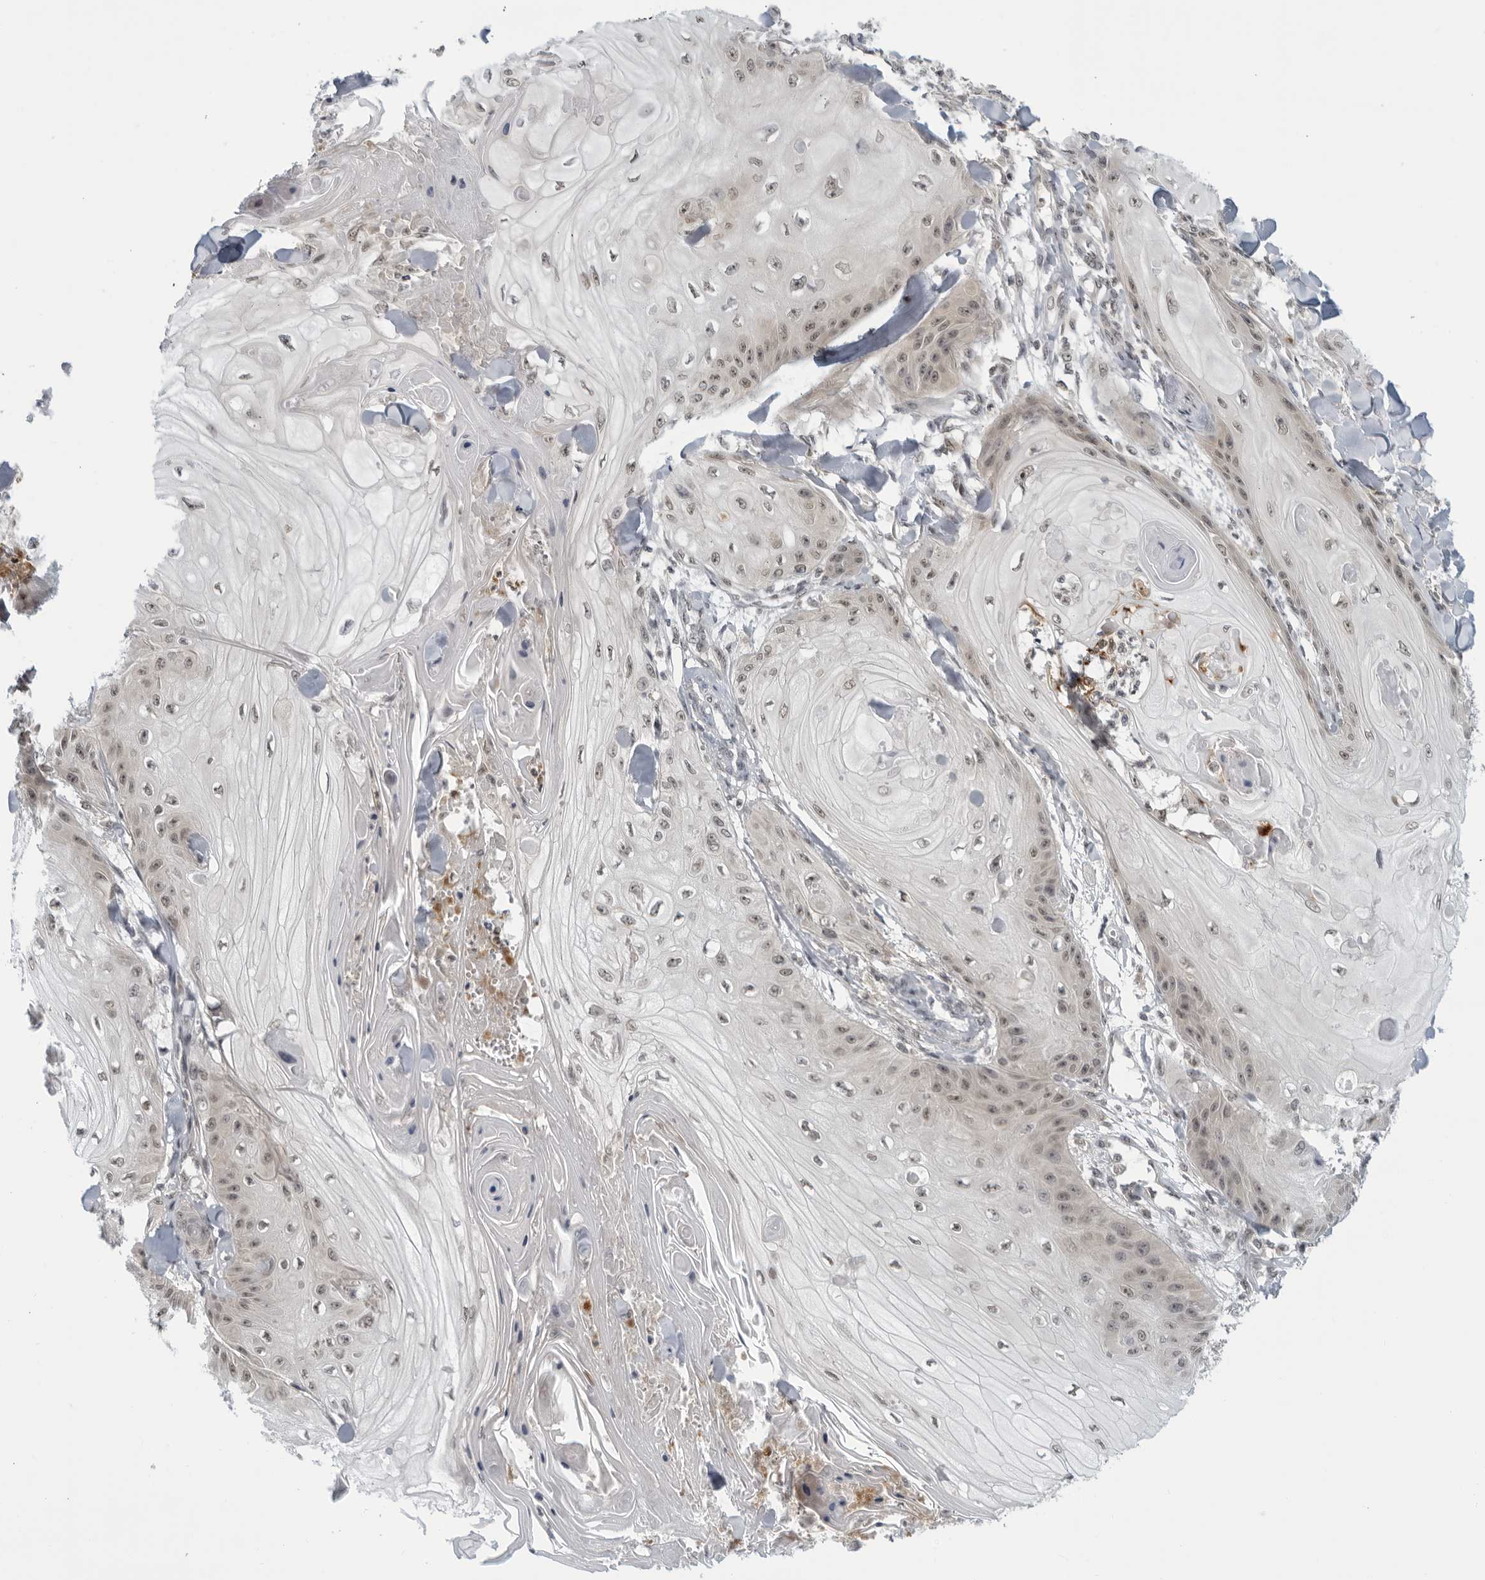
{"staining": {"intensity": "weak", "quantity": ">75%", "location": "nuclear"}, "tissue": "skin cancer", "cell_type": "Tumor cells", "image_type": "cancer", "snomed": [{"axis": "morphology", "description": "Squamous cell carcinoma, NOS"}, {"axis": "topography", "description": "Skin"}], "caption": "An image of human skin squamous cell carcinoma stained for a protein displays weak nuclear brown staining in tumor cells.", "gene": "CC2D1B", "patient": {"sex": "male", "age": 74}}